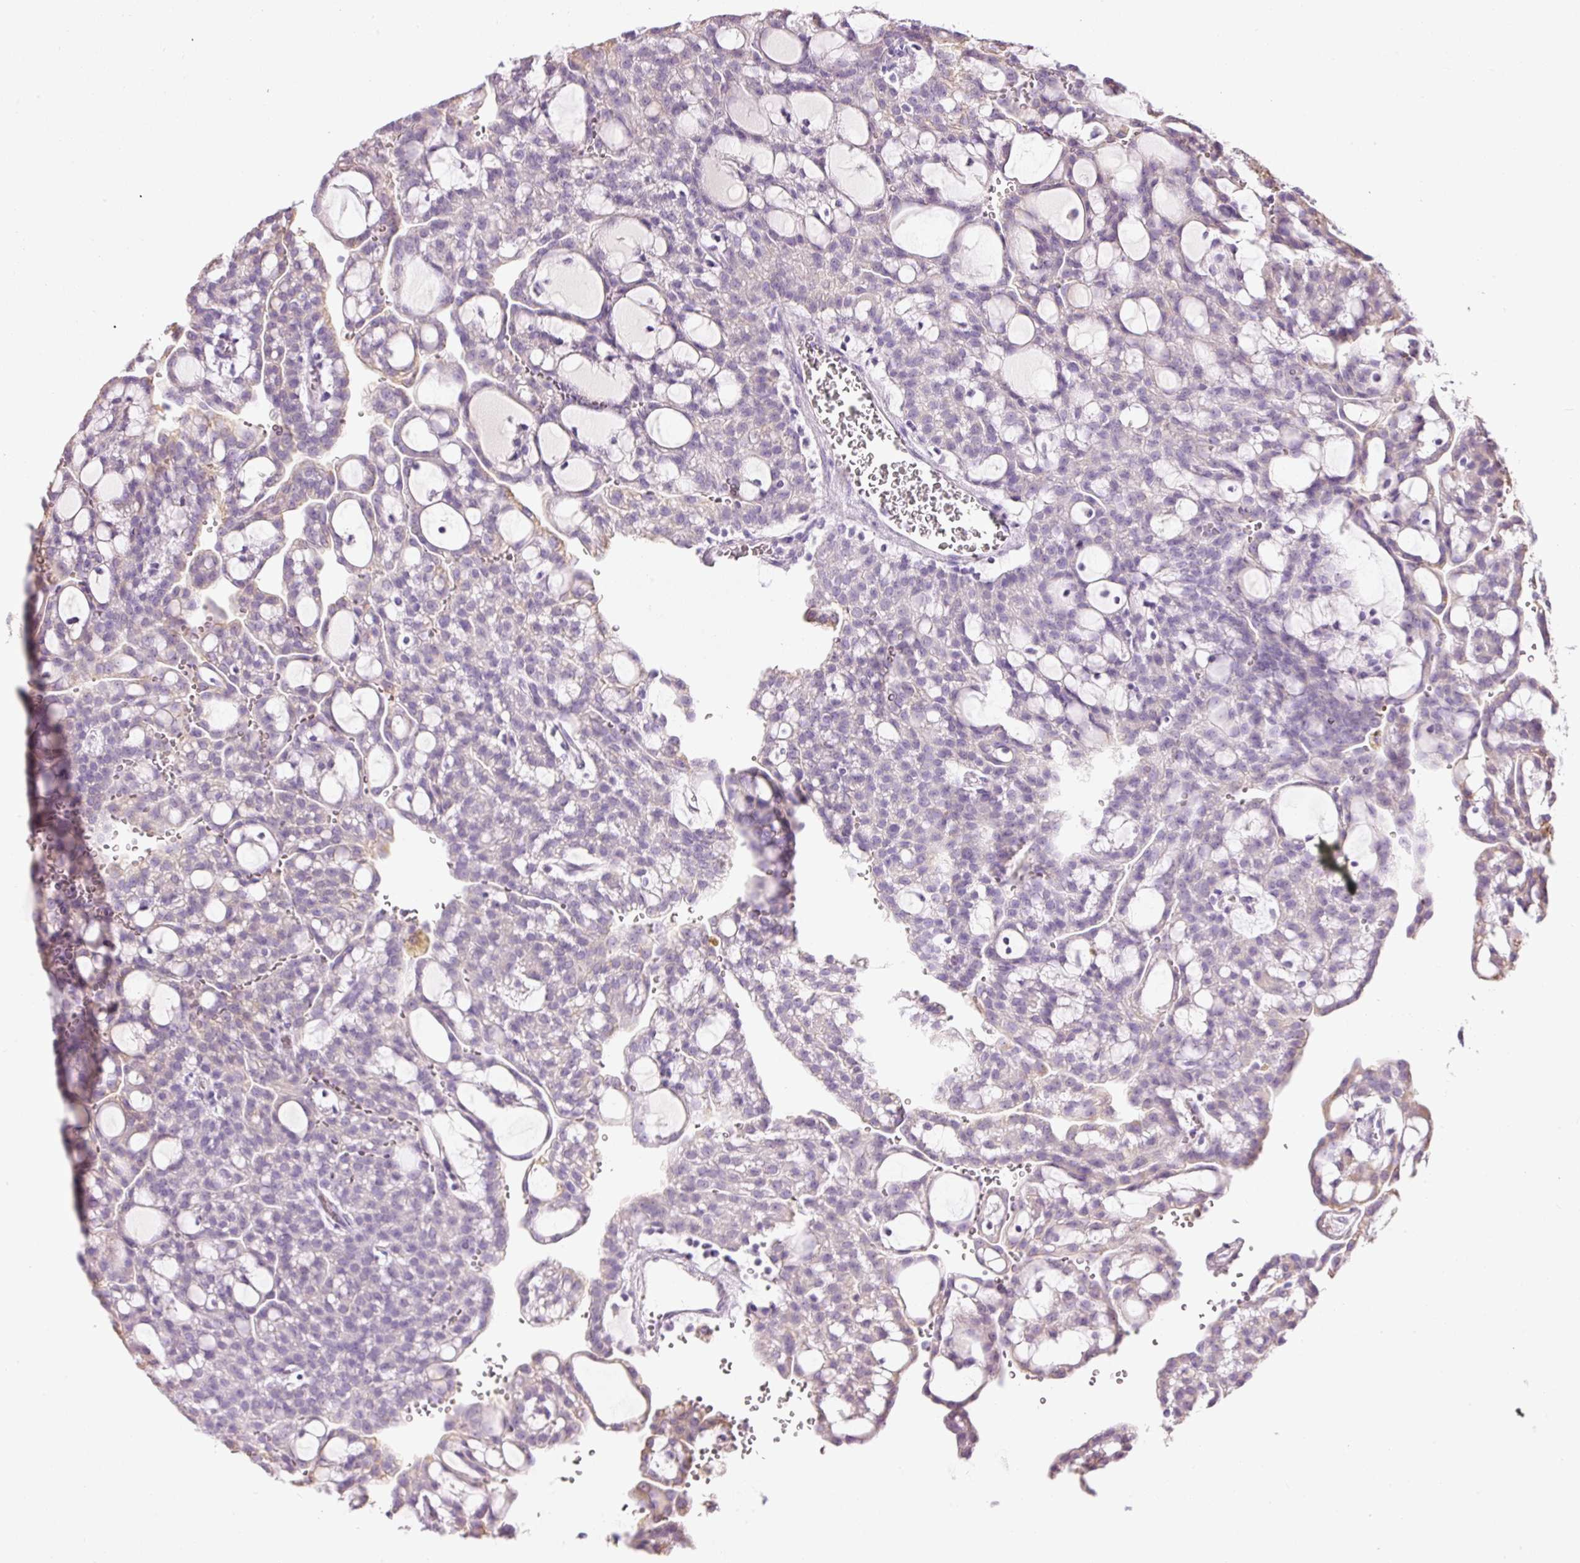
{"staining": {"intensity": "weak", "quantity": "<25%", "location": "cytoplasmic/membranous"}, "tissue": "renal cancer", "cell_type": "Tumor cells", "image_type": "cancer", "snomed": [{"axis": "morphology", "description": "Adenocarcinoma, NOS"}, {"axis": "topography", "description": "Kidney"}], "caption": "IHC micrograph of neoplastic tissue: adenocarcinoma (renal) stained with DAB exhibits no significant protein expression in tumor cells. Nuclei are stained in blue.", "gene": "CARD16", "patient": {"sex": "male", "age": 63}}